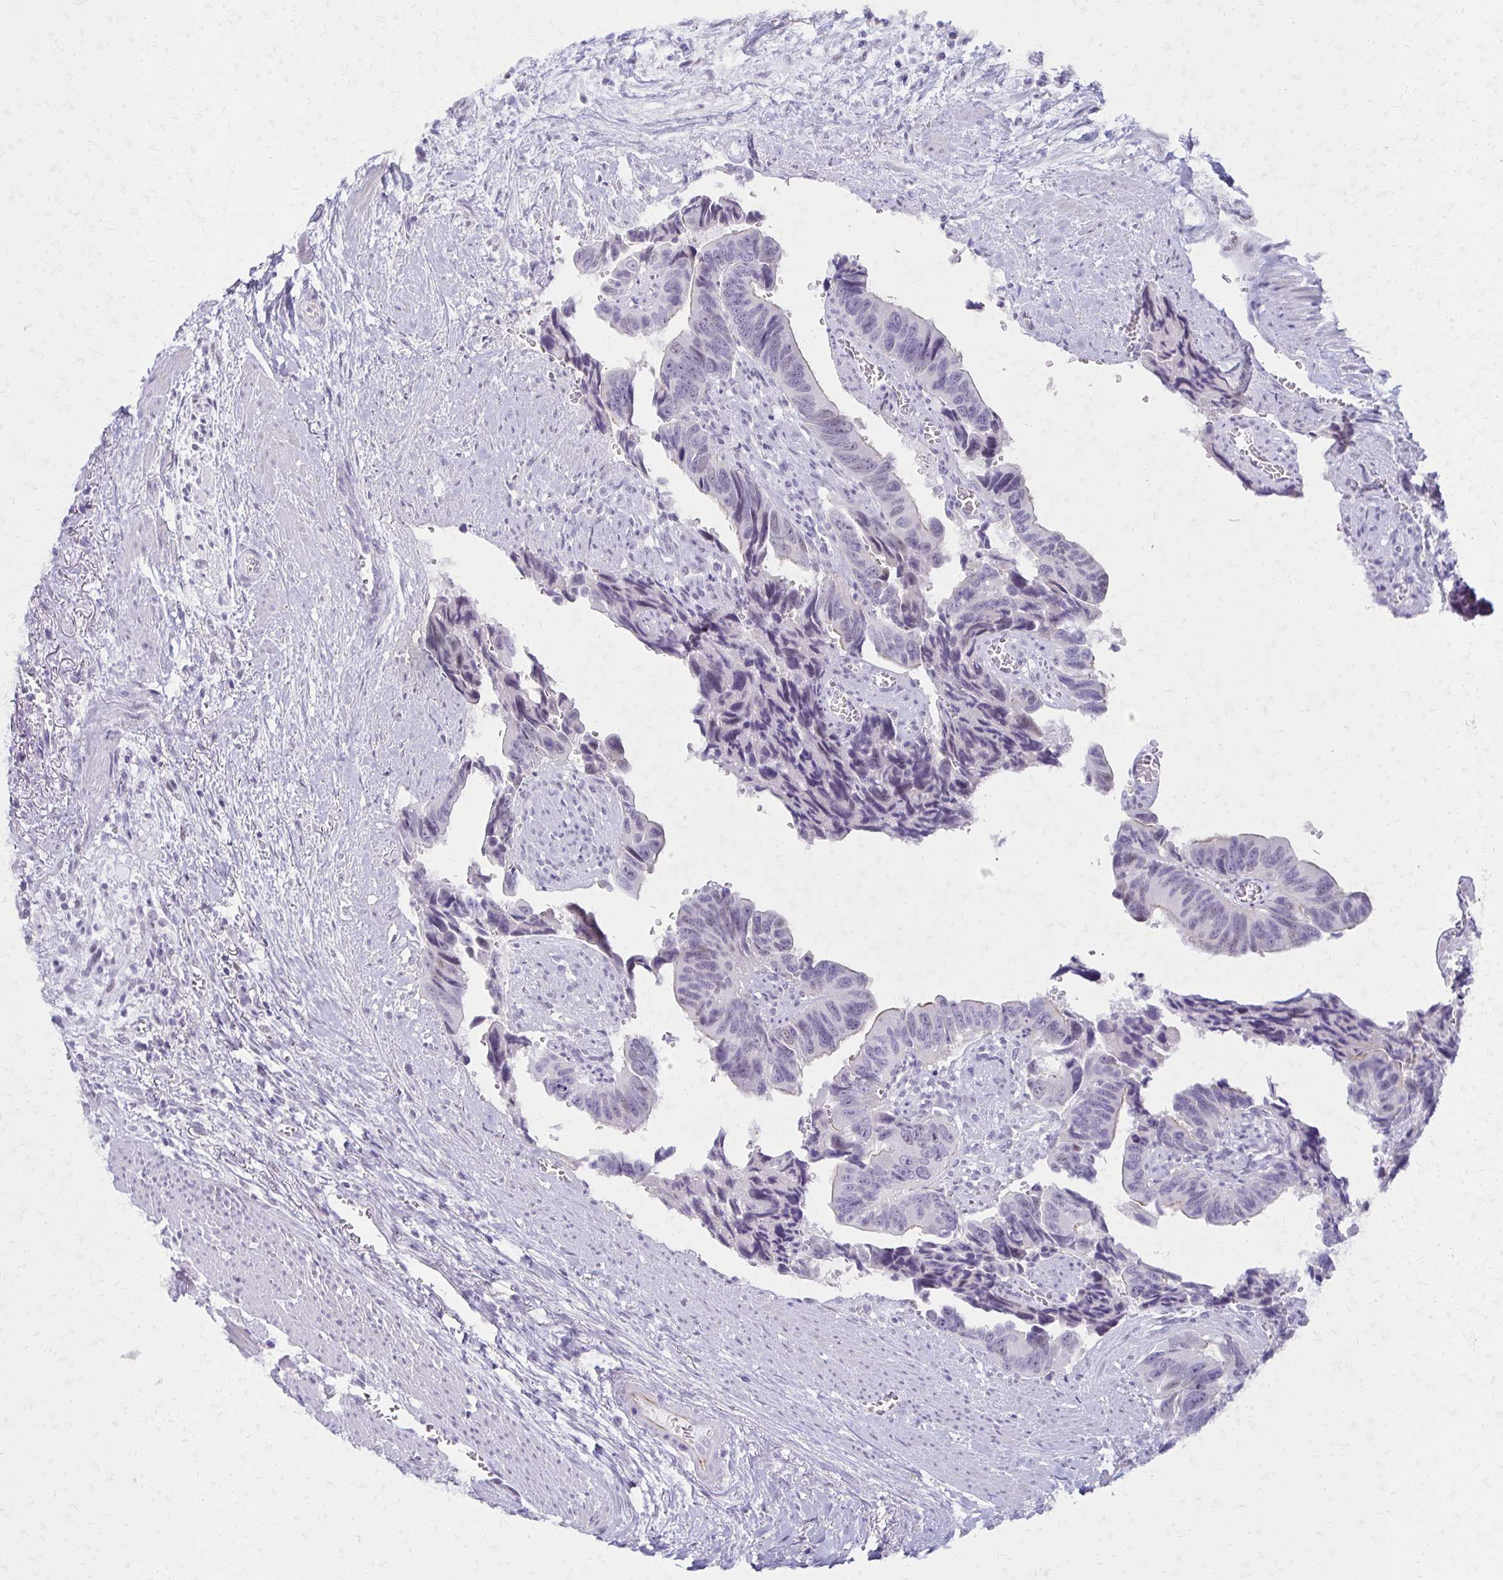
{"staining": {"intensity": "negative", "quantity": "none", "location": "none"}, "tissue": "colorectal cancer", "cell_type": "Tumor cells", "image_type": "cancer", "snomed": [{"axis": "morphology", "description": "Adenocarcinoma, NOS"}, {"axis": "topography", "description": "Rectum"}], "caption": "Micrograph shows no significant protein positivity in tumor cells of colorectal cancer.", "gene": "MORC4", "patient": {"sex": "male", "age": 76}}